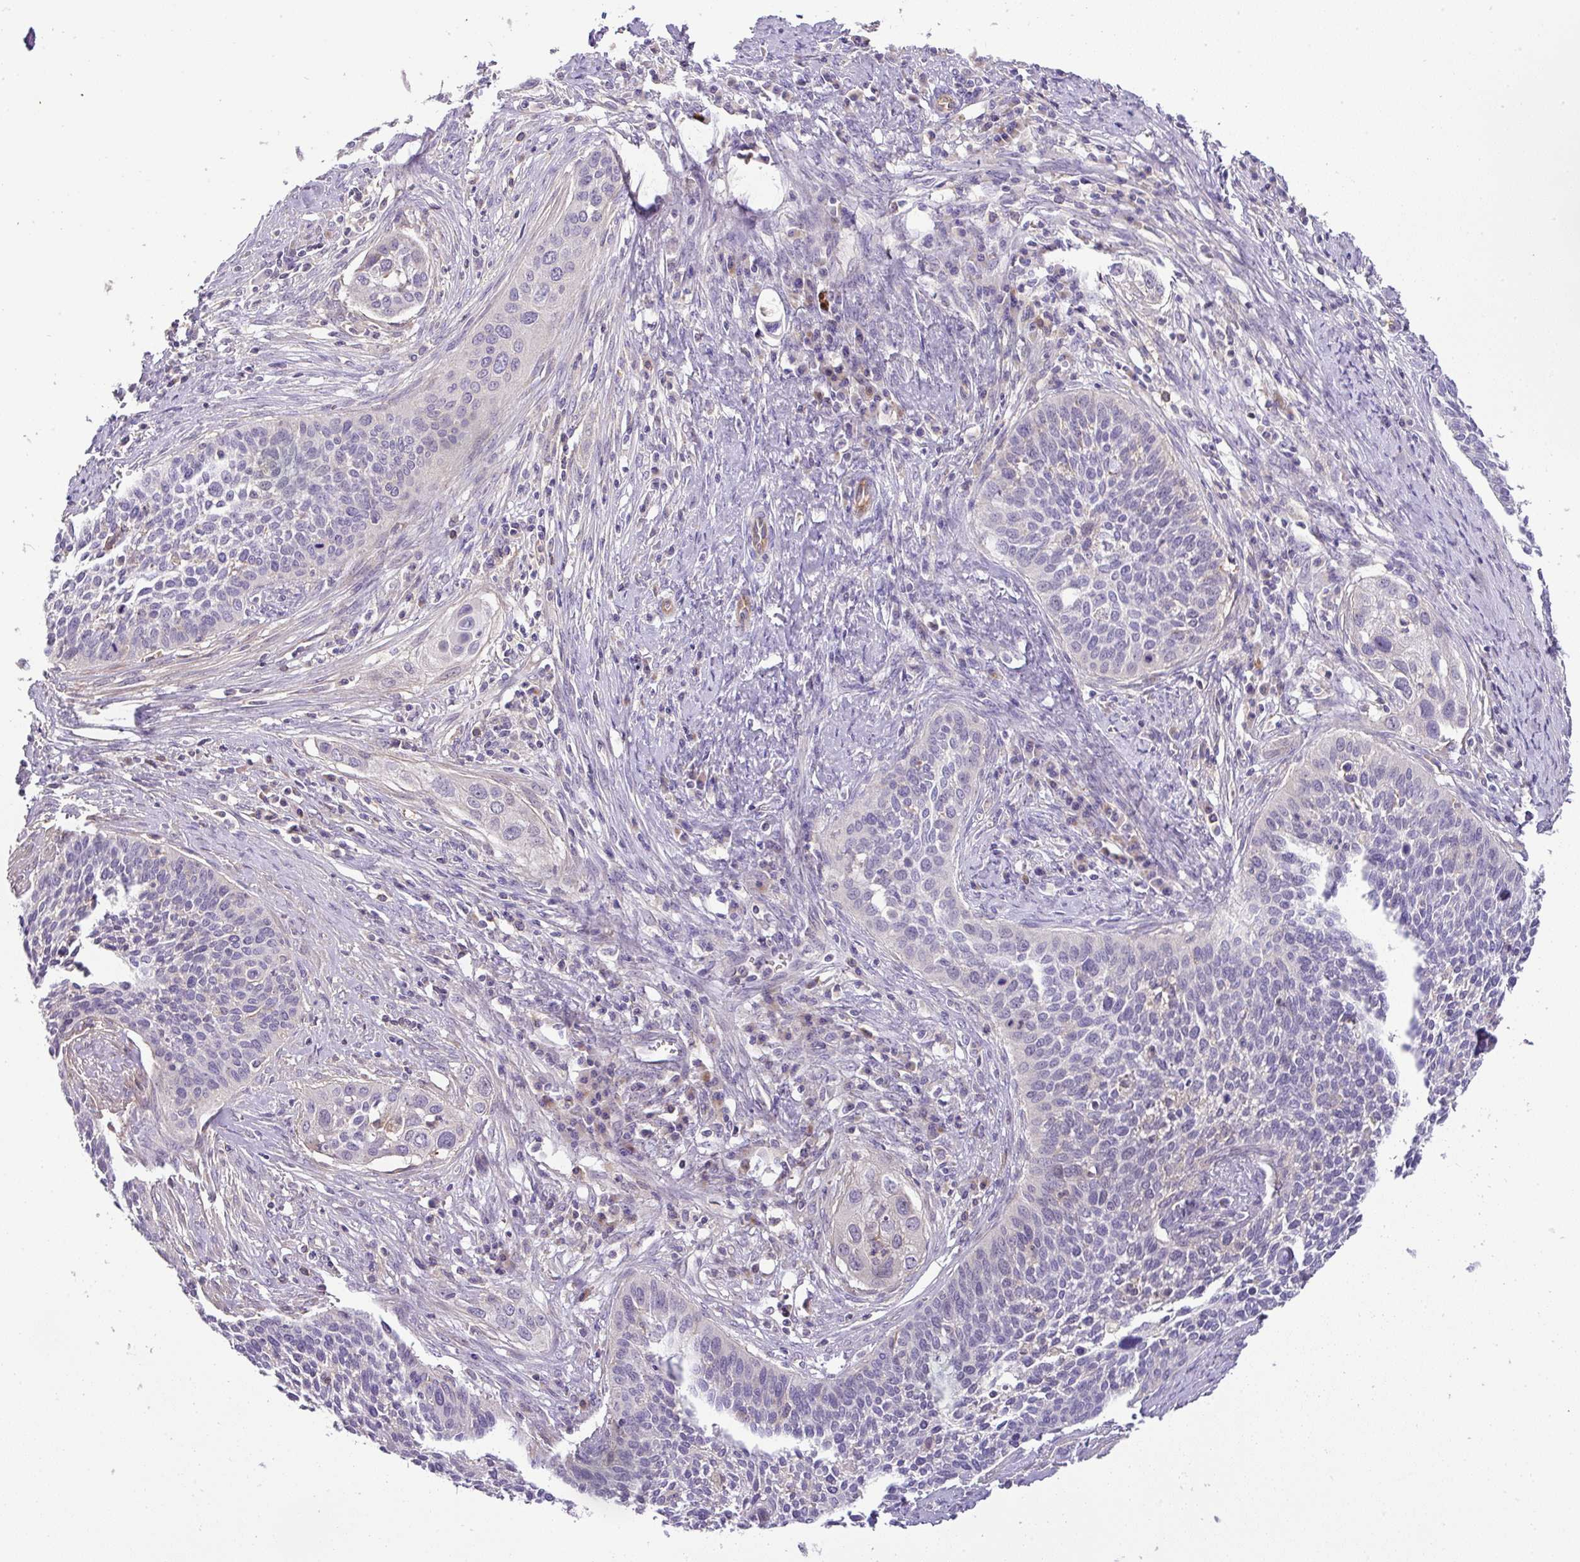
{"staining": {"intensity": "negative", "quantity": "none", "location": "none"}, "tissue": "cervical cancer", "cell_type": "Tumor cells", "image_type": "cancer", "snomed": [{"axis": "morphology", "description": "Squamous cell carcinoma, NOS"}, {"axis": "topography", "description": "Cervix"}], "caption": "Photomicrograph shows no significant protein expression in tumor cells of squamous cell carcinoma (cervical). Nuclei are stained in blue.", "gene": "HOXC13", "patient": {"sex": "female", "age": 34}}